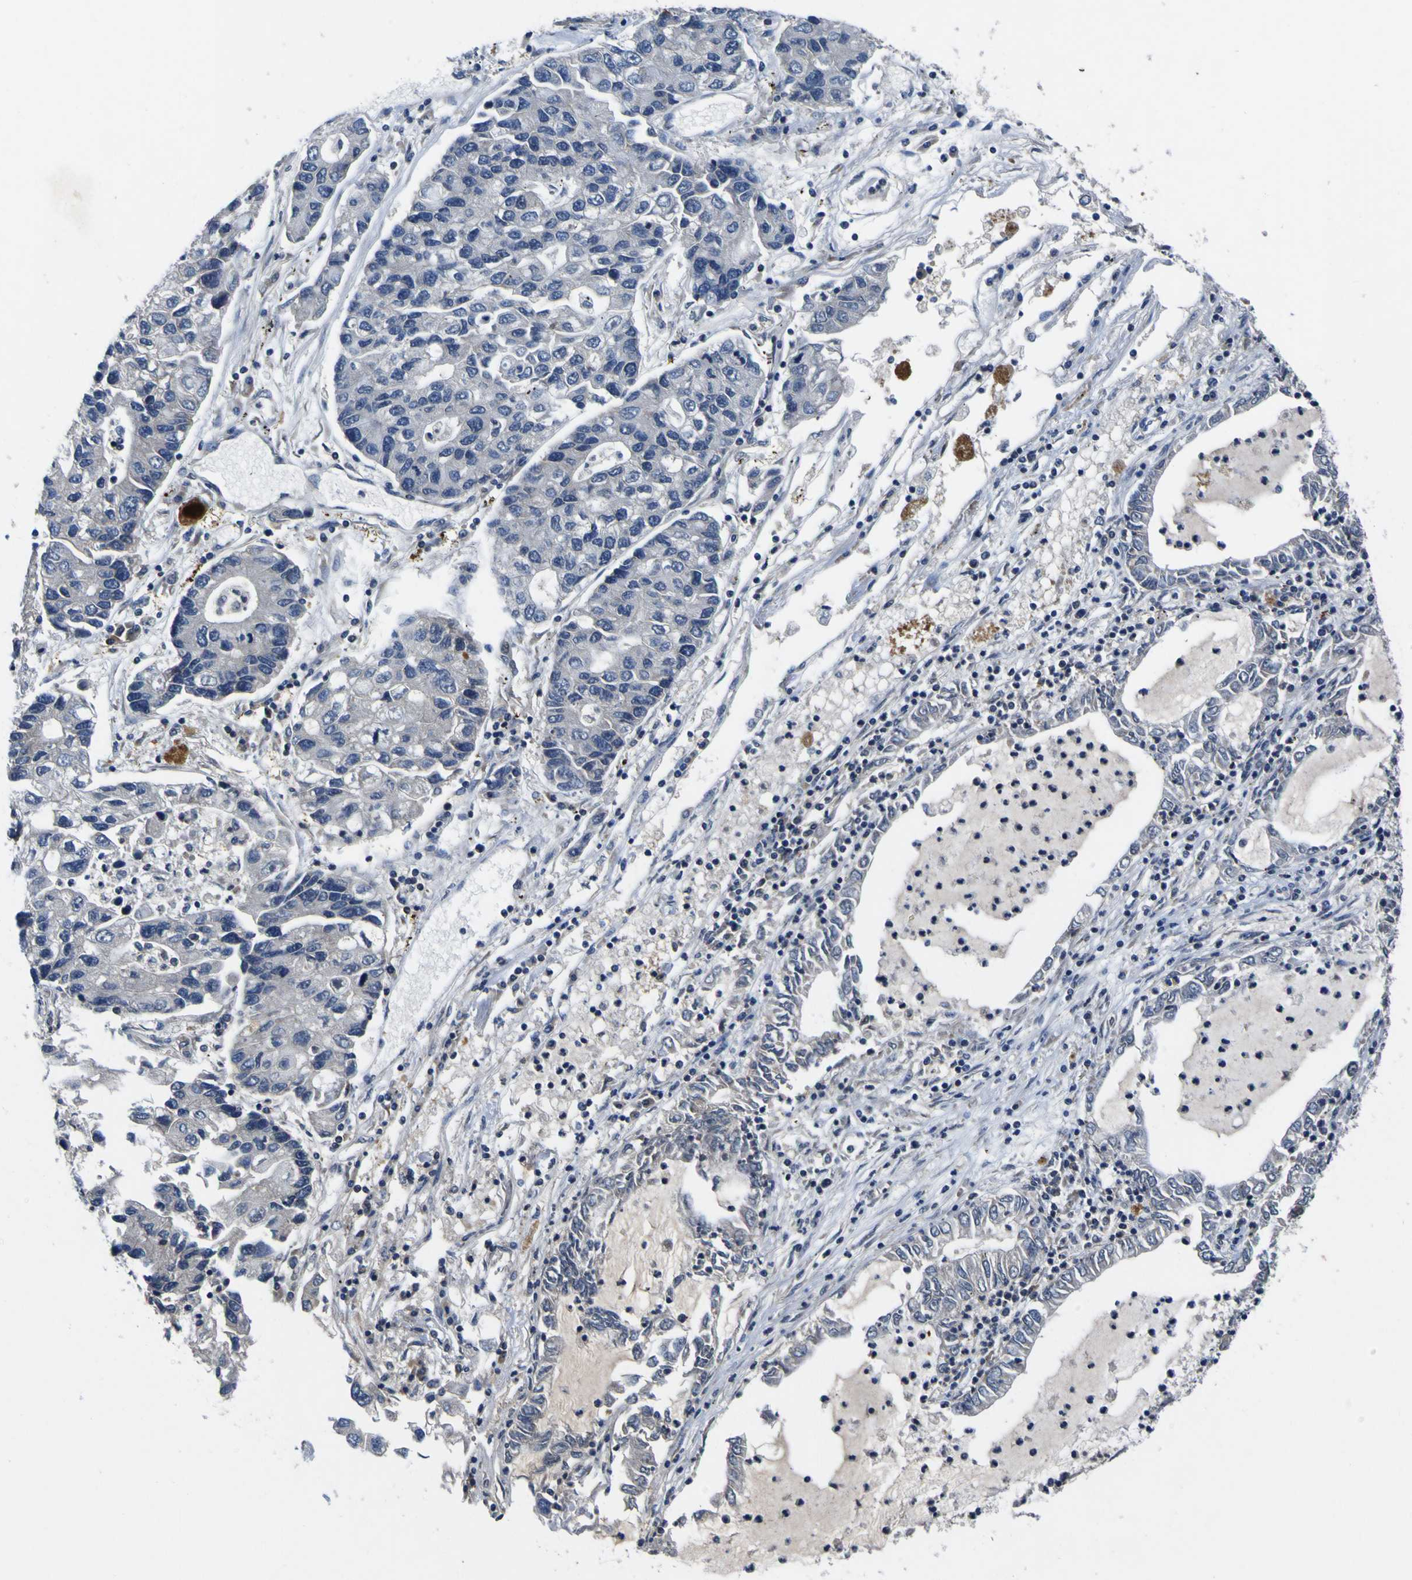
{"staining": {"intensity": "negative", "quantity": "none", "location": "none"}, "tissue": "lung cancer", "cell_type": "Tumor cells", "image_type": "cancer", "snomed": [{"axis": "morphology", "description": "Adenocarcinoma, NOS"}, {"axis": "topography", "description": "Lung"}], "caption": "The immunohistochemistry (IHC) photomicrograph has no significant staining in tumor cells of lung cancer tissue.", "gene": "EPHB4", "patient": {"sex": "female", "age": 51}}